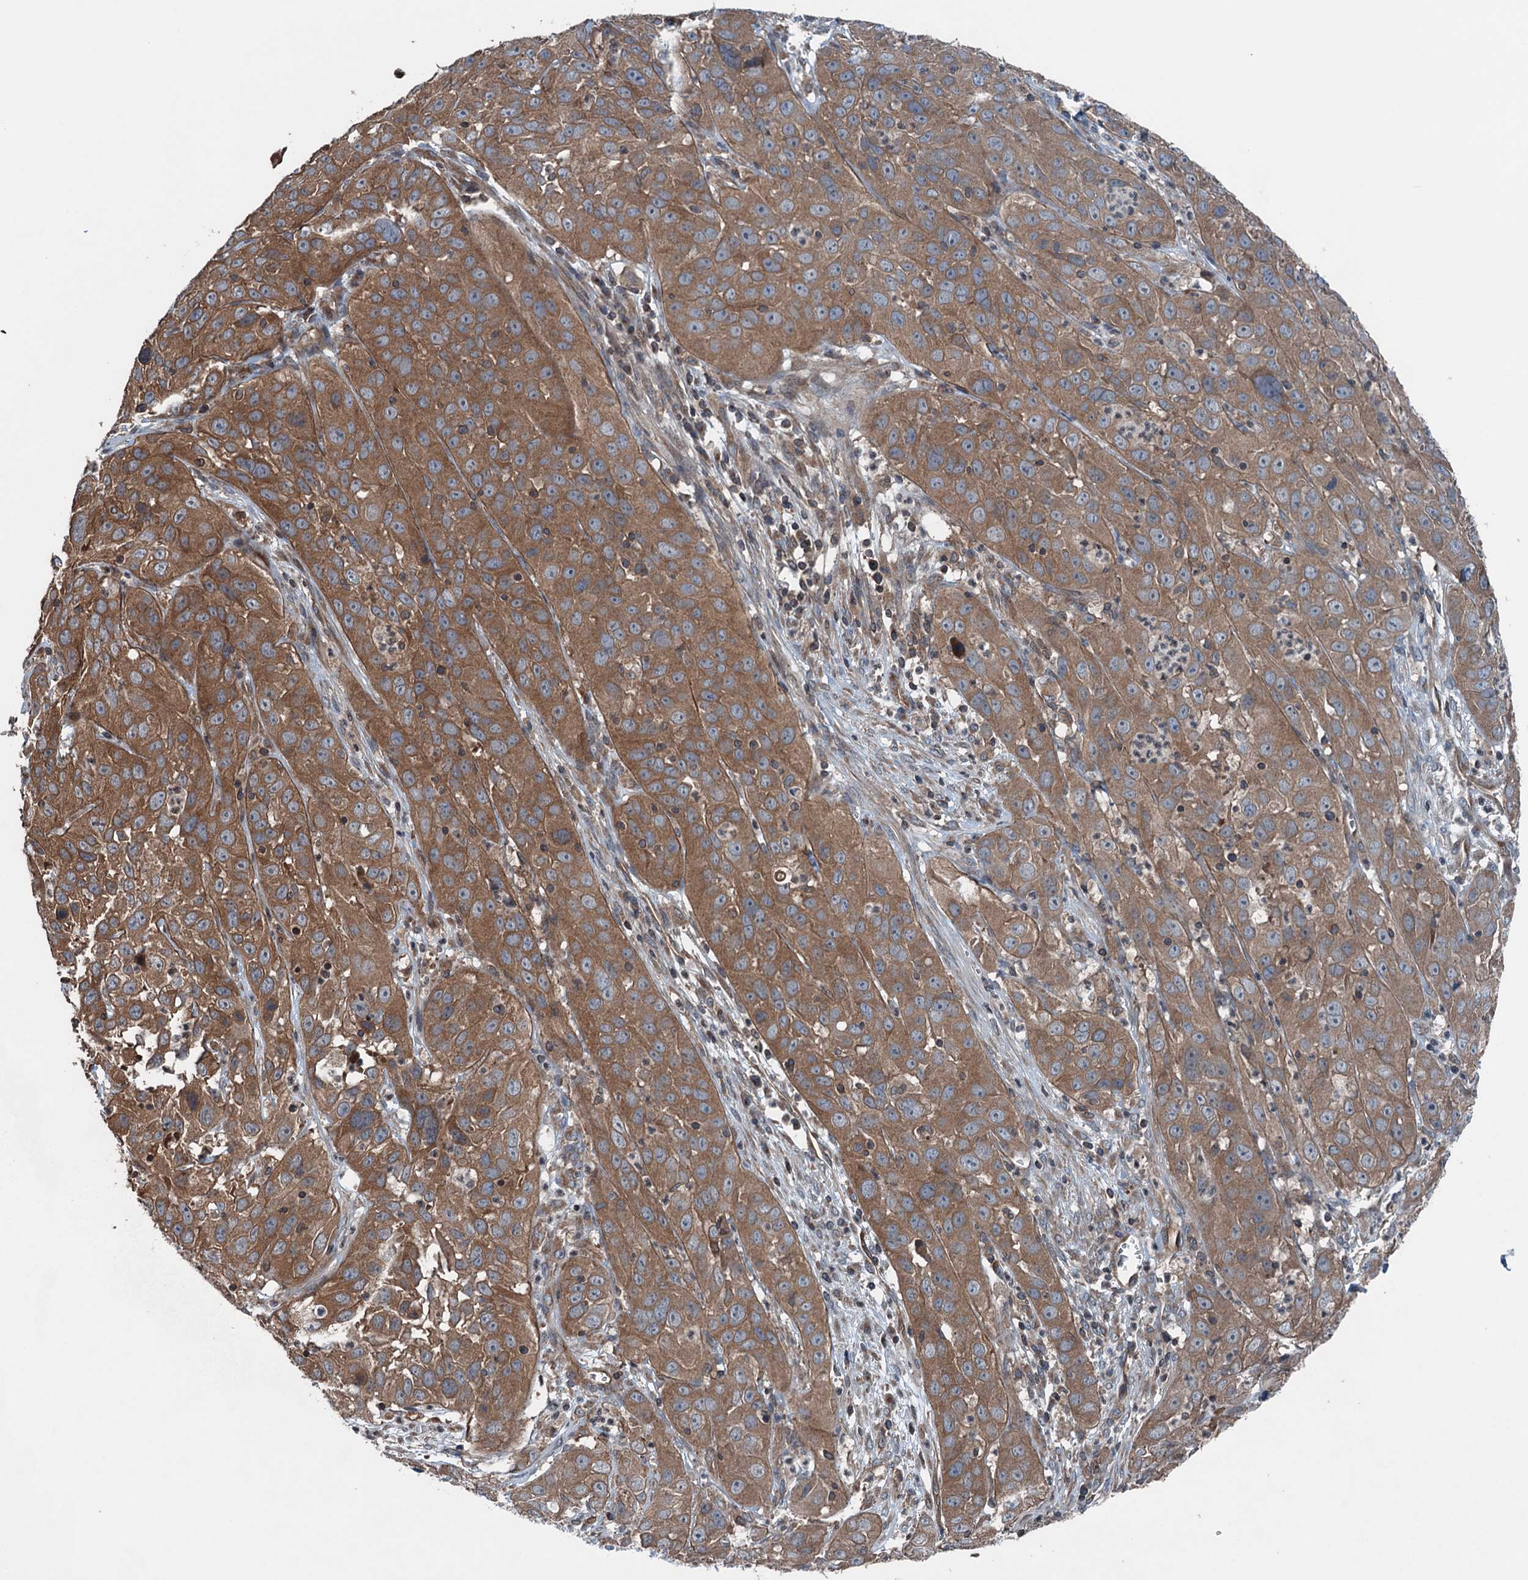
{"staining": {"intensity": "moderate", "quantity": ">75%", "location": "cytoplasmic/membranous"}, "tissue": "cervical cancer", "cell_type": "Tumor cells", "image_type": "cancer", "snomed": [{"axis": "morphology", "description": "Squamous cell carcinoma, NOS"}, {"axis": "topography", "description": "Cervix"}], "caption": "The immunohistochemical stain highlights moderate cytoplasmic/membranous expression in tumor cells of cervical cancer tissue.", "gene": "TRAPPC8", "patient": {"sex": "female", "age": 32}}